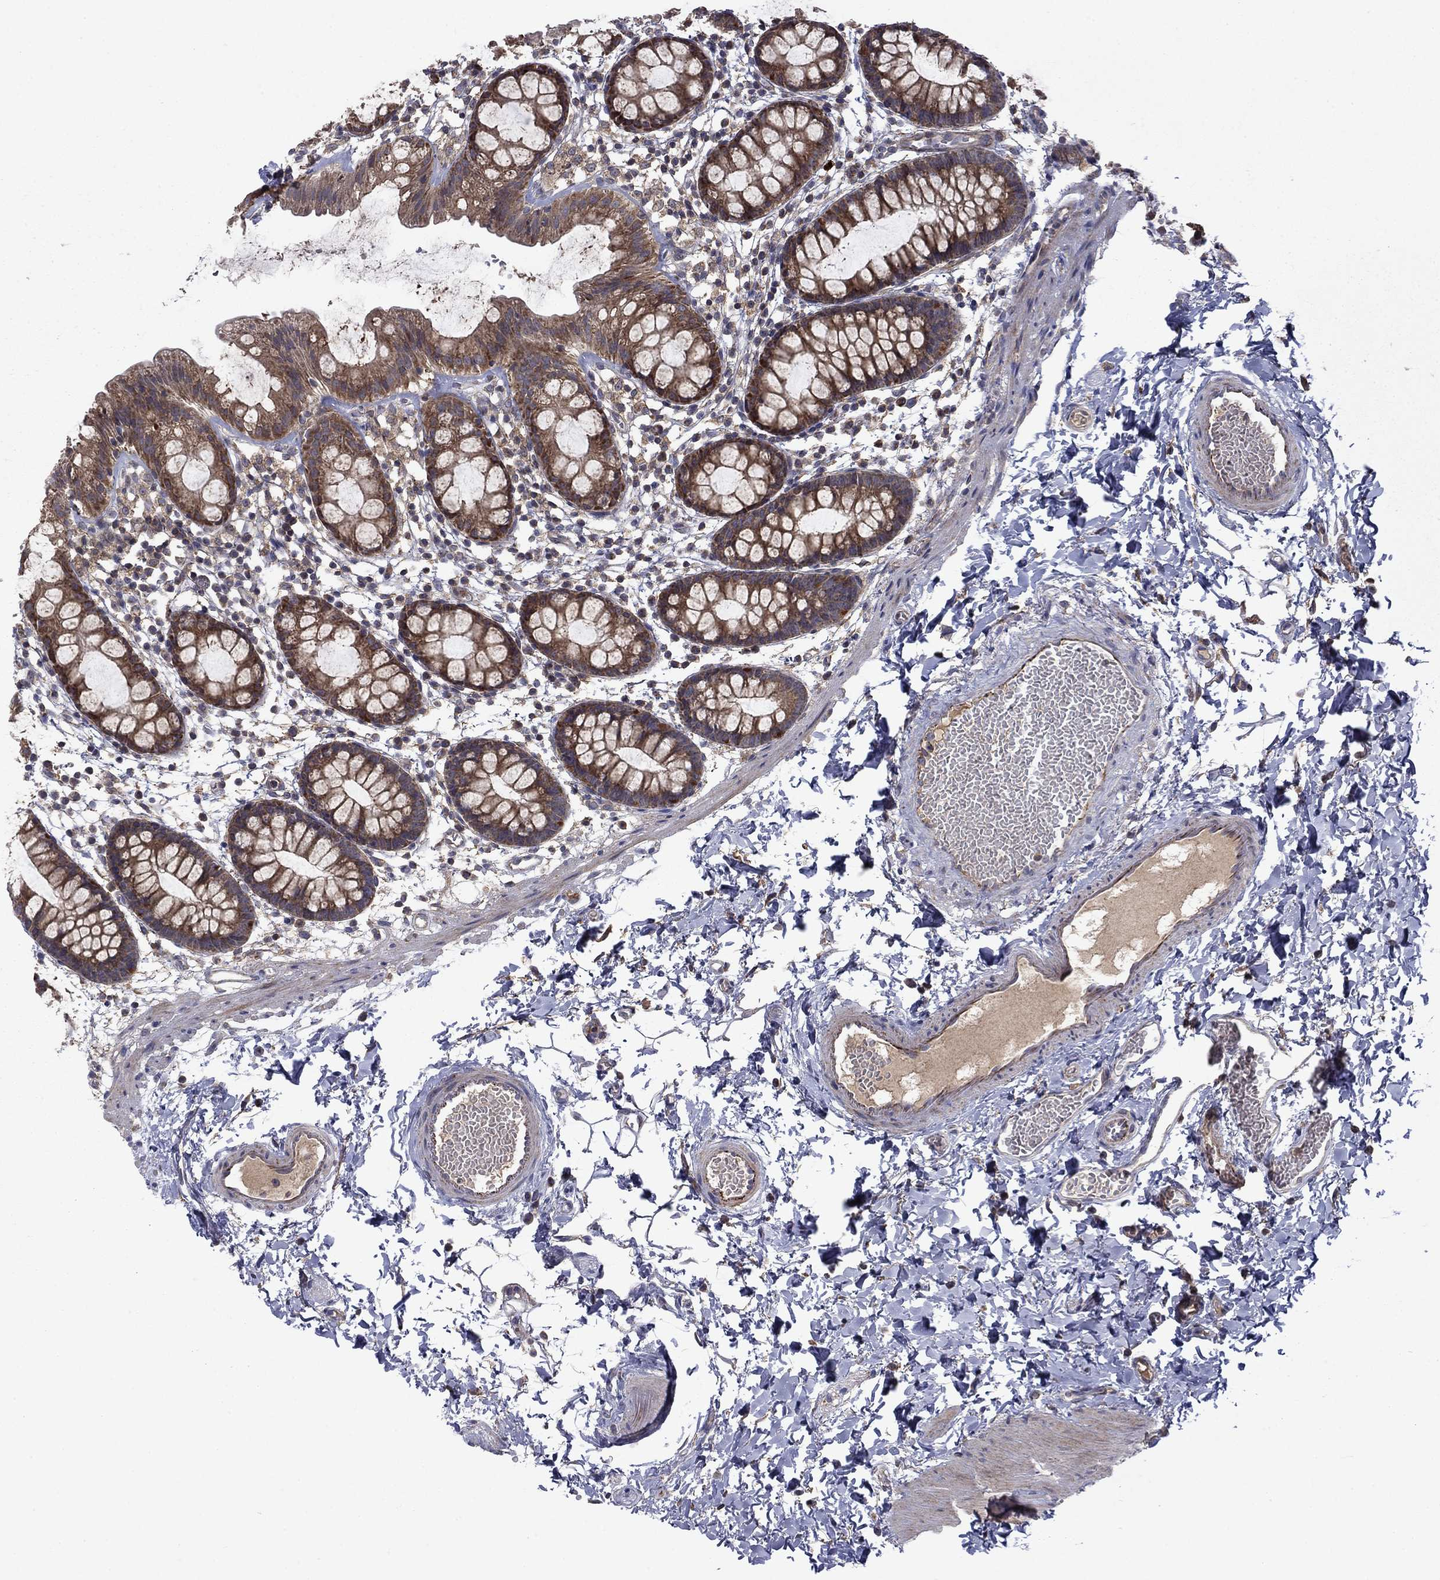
{"staining": {"intensity": "moderate", "quantity": ">75%", "location": "cytoplasmic/membranous"}, "tissue": "rectum", "cell_type": "Glandular cells", "image_type": "normal", "snomed": [{"axis": "morphology", "description": "Normal tissue, NOS"}, {"axis": "topography", "description": "Rectum"}], "caption": "Rectum stained with DAB immunohistochemistry (IHC) displays medium levels of moderate cytoplasmic/membranous staining in approximately >75% of glandular cells. The protein of interest is stained brown, and the nuclei are stained in blue (DAB (3,3'-diaminobenzidine) IHC with brightfield microscopy, high magnification).", "gene": "DOP1B", "patient": {"sex": "male", "age": 57}}